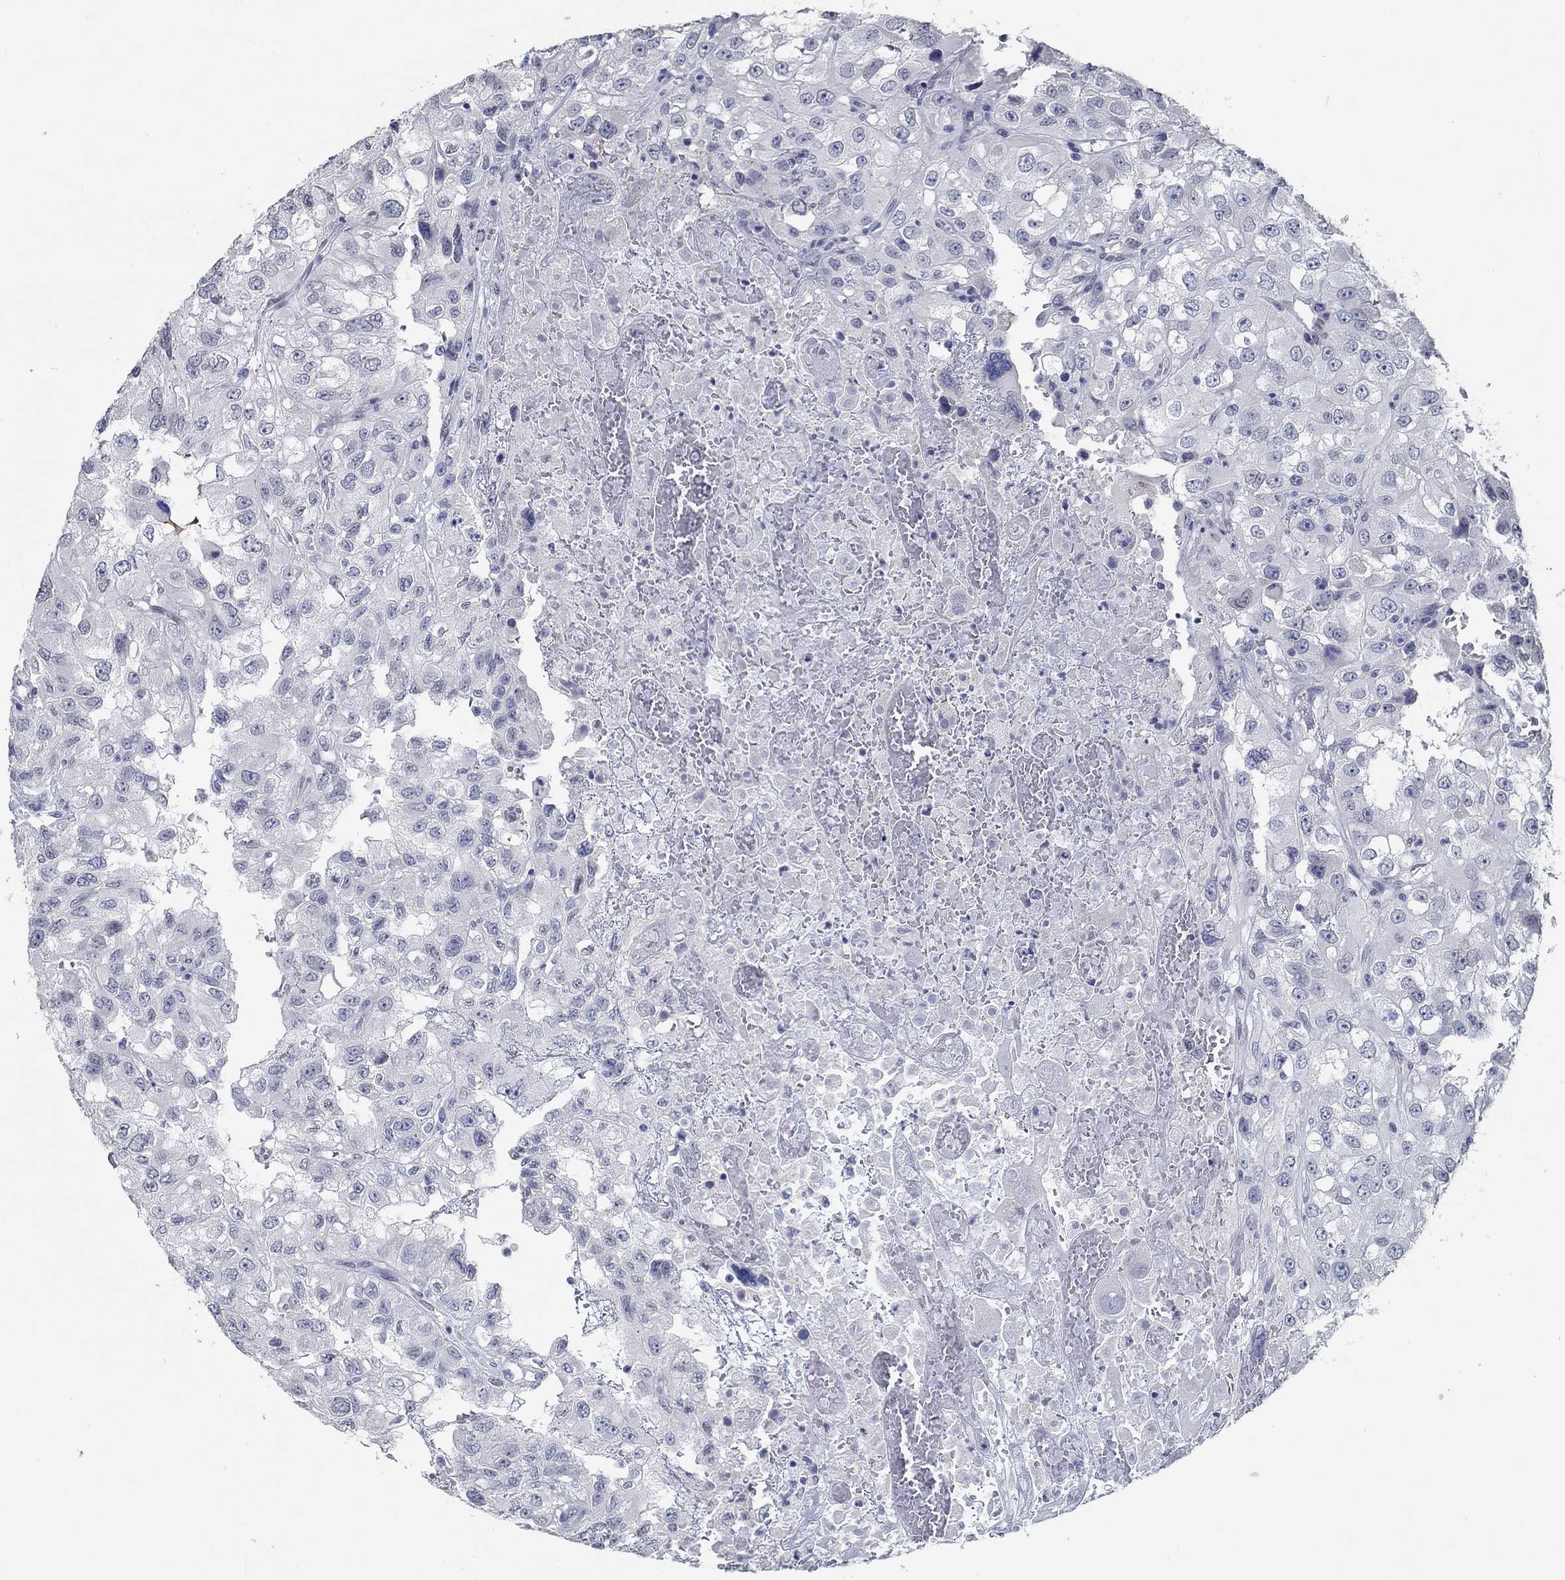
{"staining": {"intensity": "negative", "quantity": "none", "location": "none"}, "tissue": "renal cancer", "cell_type": "Tumor cells", "image_type": "cancer", "snomed": [{"axis": "morphology", "description": "Adenocarcinoma, NOS"}, {"axis": "topography", "description": "Kidney"}], "caption": "Immunohistochemical staining of human adenocarcinoma (renal) reveals no significant expression in tumor cells.", "gene": "NUP155", "patient": {"sex": "male", "age": 64}}